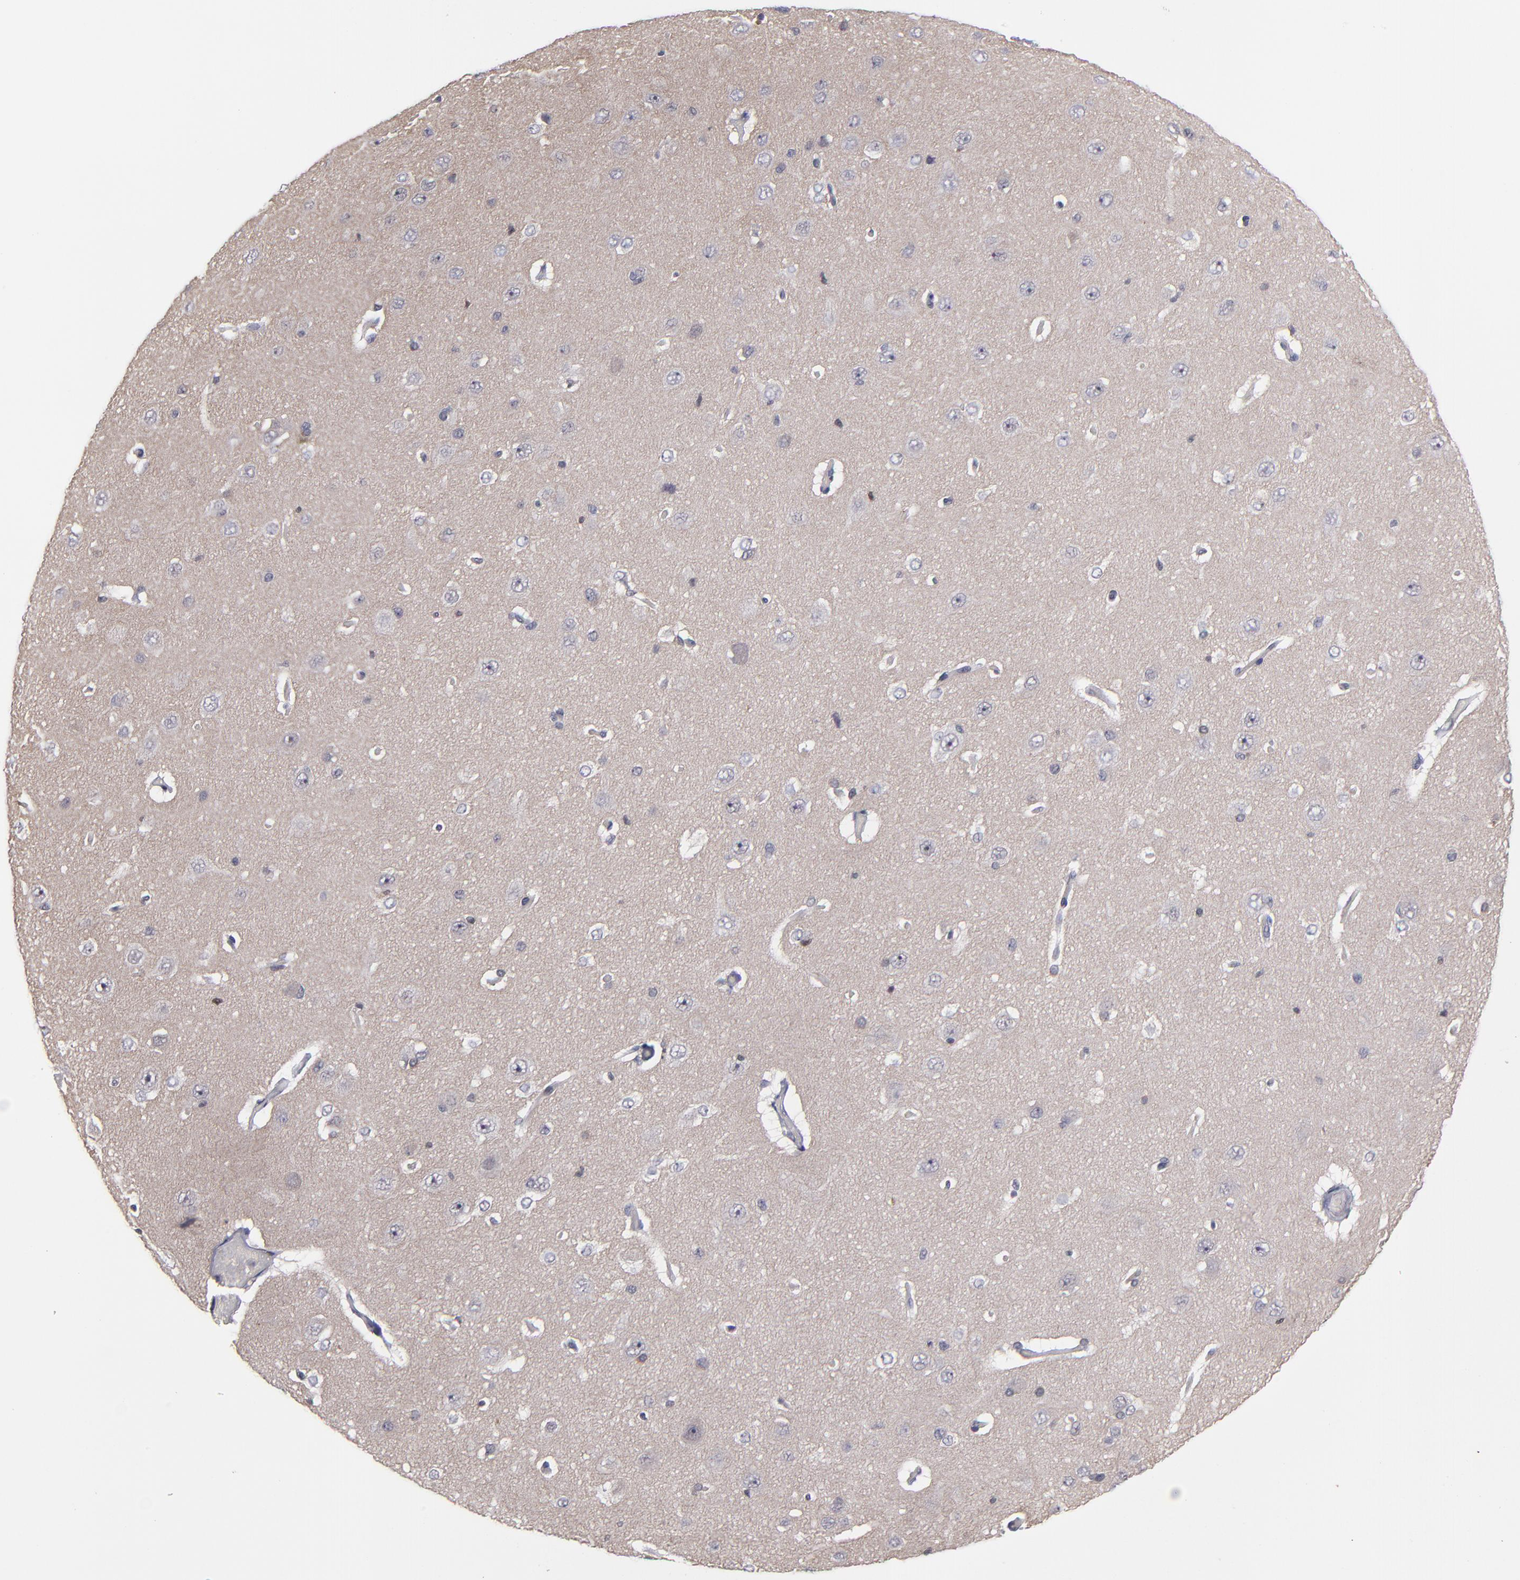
{"staining": {"intensity": "weak", "quantity": "25%-75%", "location": "nuclear"}, "tissue": "cerebral cortex", "cell_type": "Endothelial cells", "image_type": "normal", "snomed": [{"axis": "morphology", "description": "Normal tissue, NOS"}, {"axis": "topography", "description": "Cerebral cortex"}], "caption": "Endothelial cells reveal low levels of weak nuclear staining in approximately 25%-75% of cells in unremarkable cerebral cortex.", "gene": "KDM6A", "patient": {"sex": "female", "age": 45}}